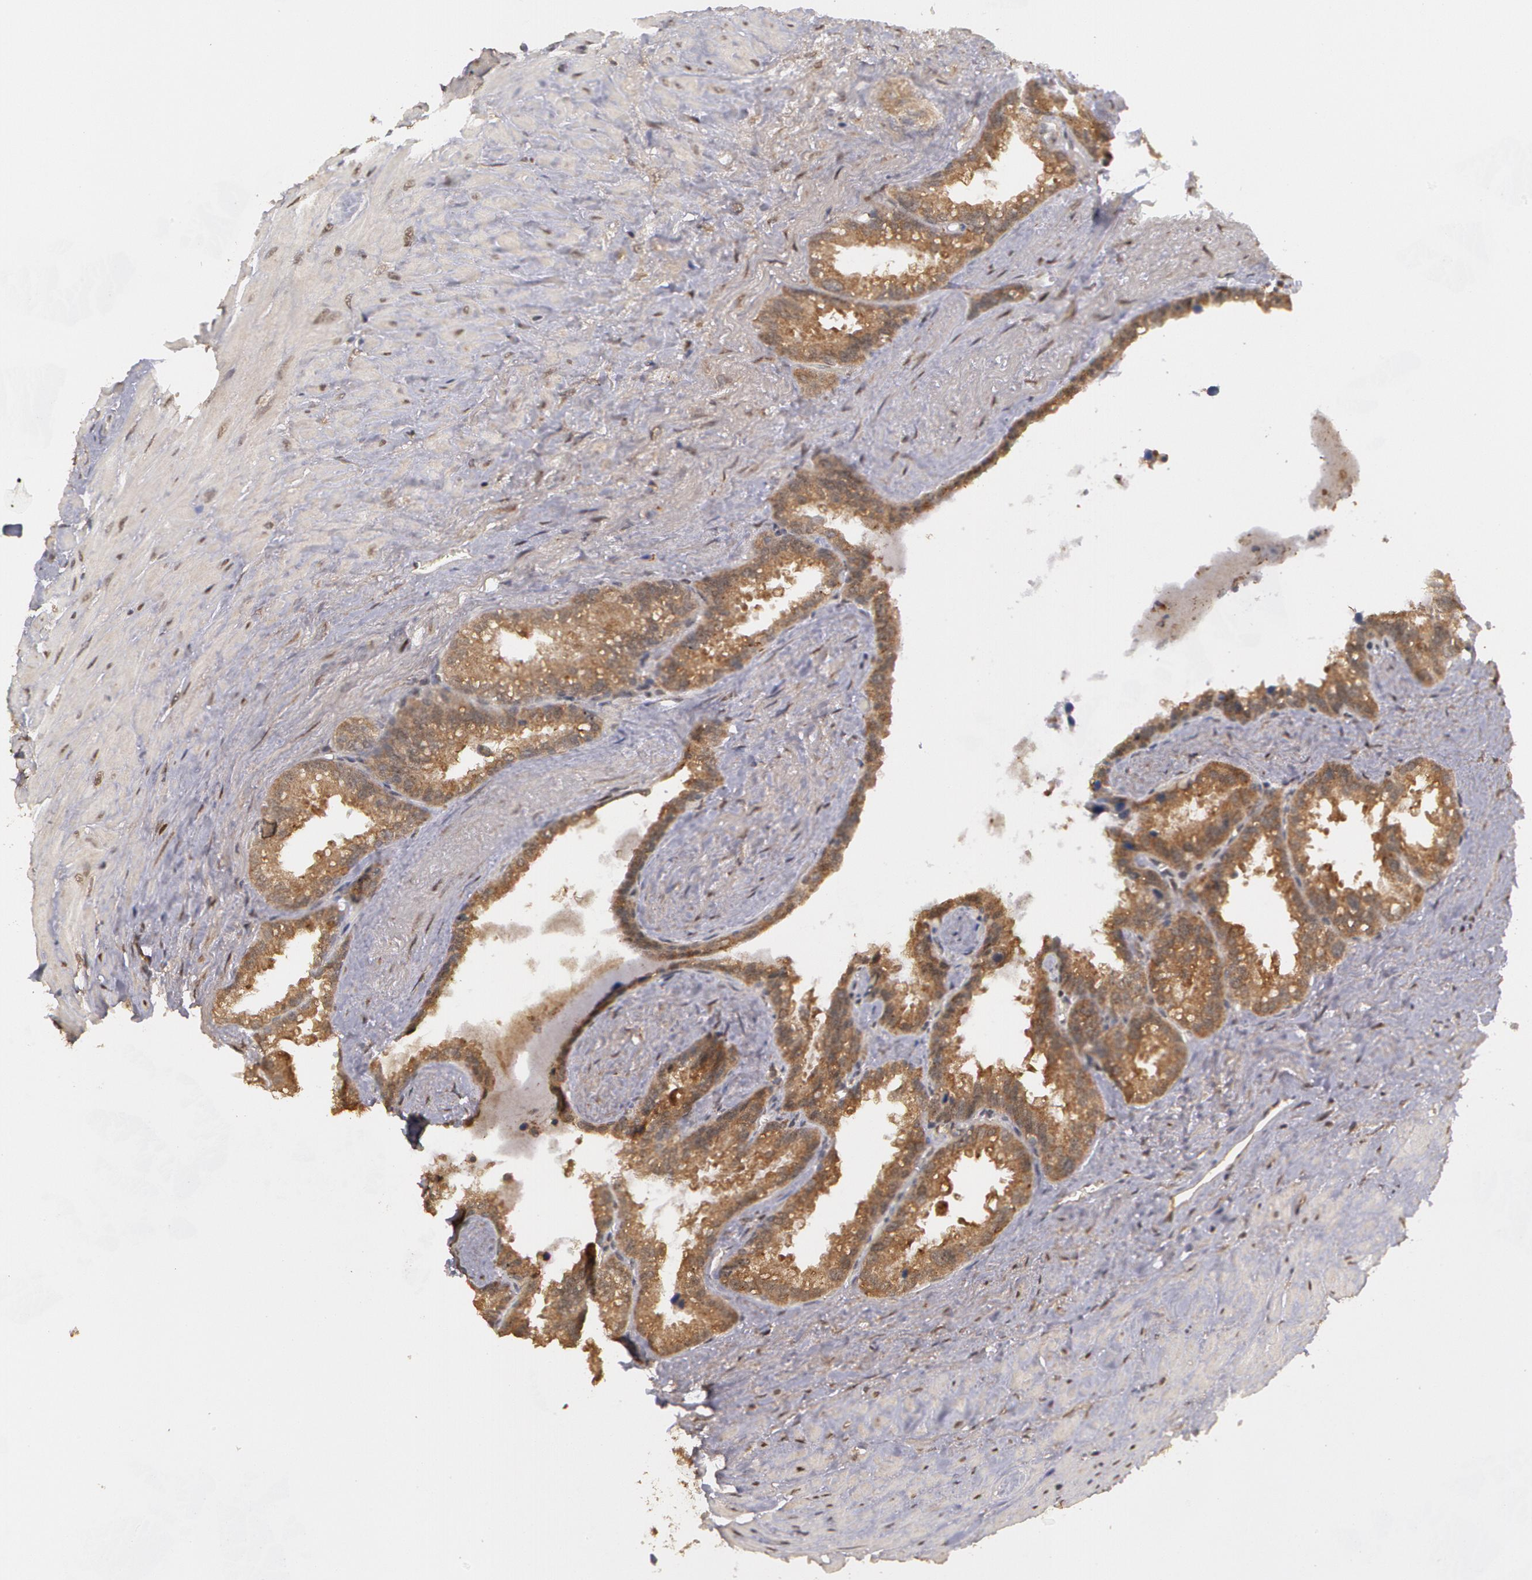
{"staining": {"intensity": "strong", "quantity": ">75%", "location": "cytoplasmic/membranous"}, "tissue": "seminal vesicle", "cell_type": "Glandular cells", "image_type": "normal", "snomed": [{"axis": "morphology", "description": "Normal tissue, NOS"}, {"axis": "topography", "description": "Prostate"}, {"axis": "topography", "description": "Seminal veicle"}], "caption": "This photomicrograph displays benign seminal vesicle stained with immunohistochemistry to label a protein in brown. The cytoplasmic/membranous of glandular cells show strong positivity for the protein. Nuclei are counter-stained blue.", "gene": "GLIS1", "patient": {"sex": "male", "age": 63}}